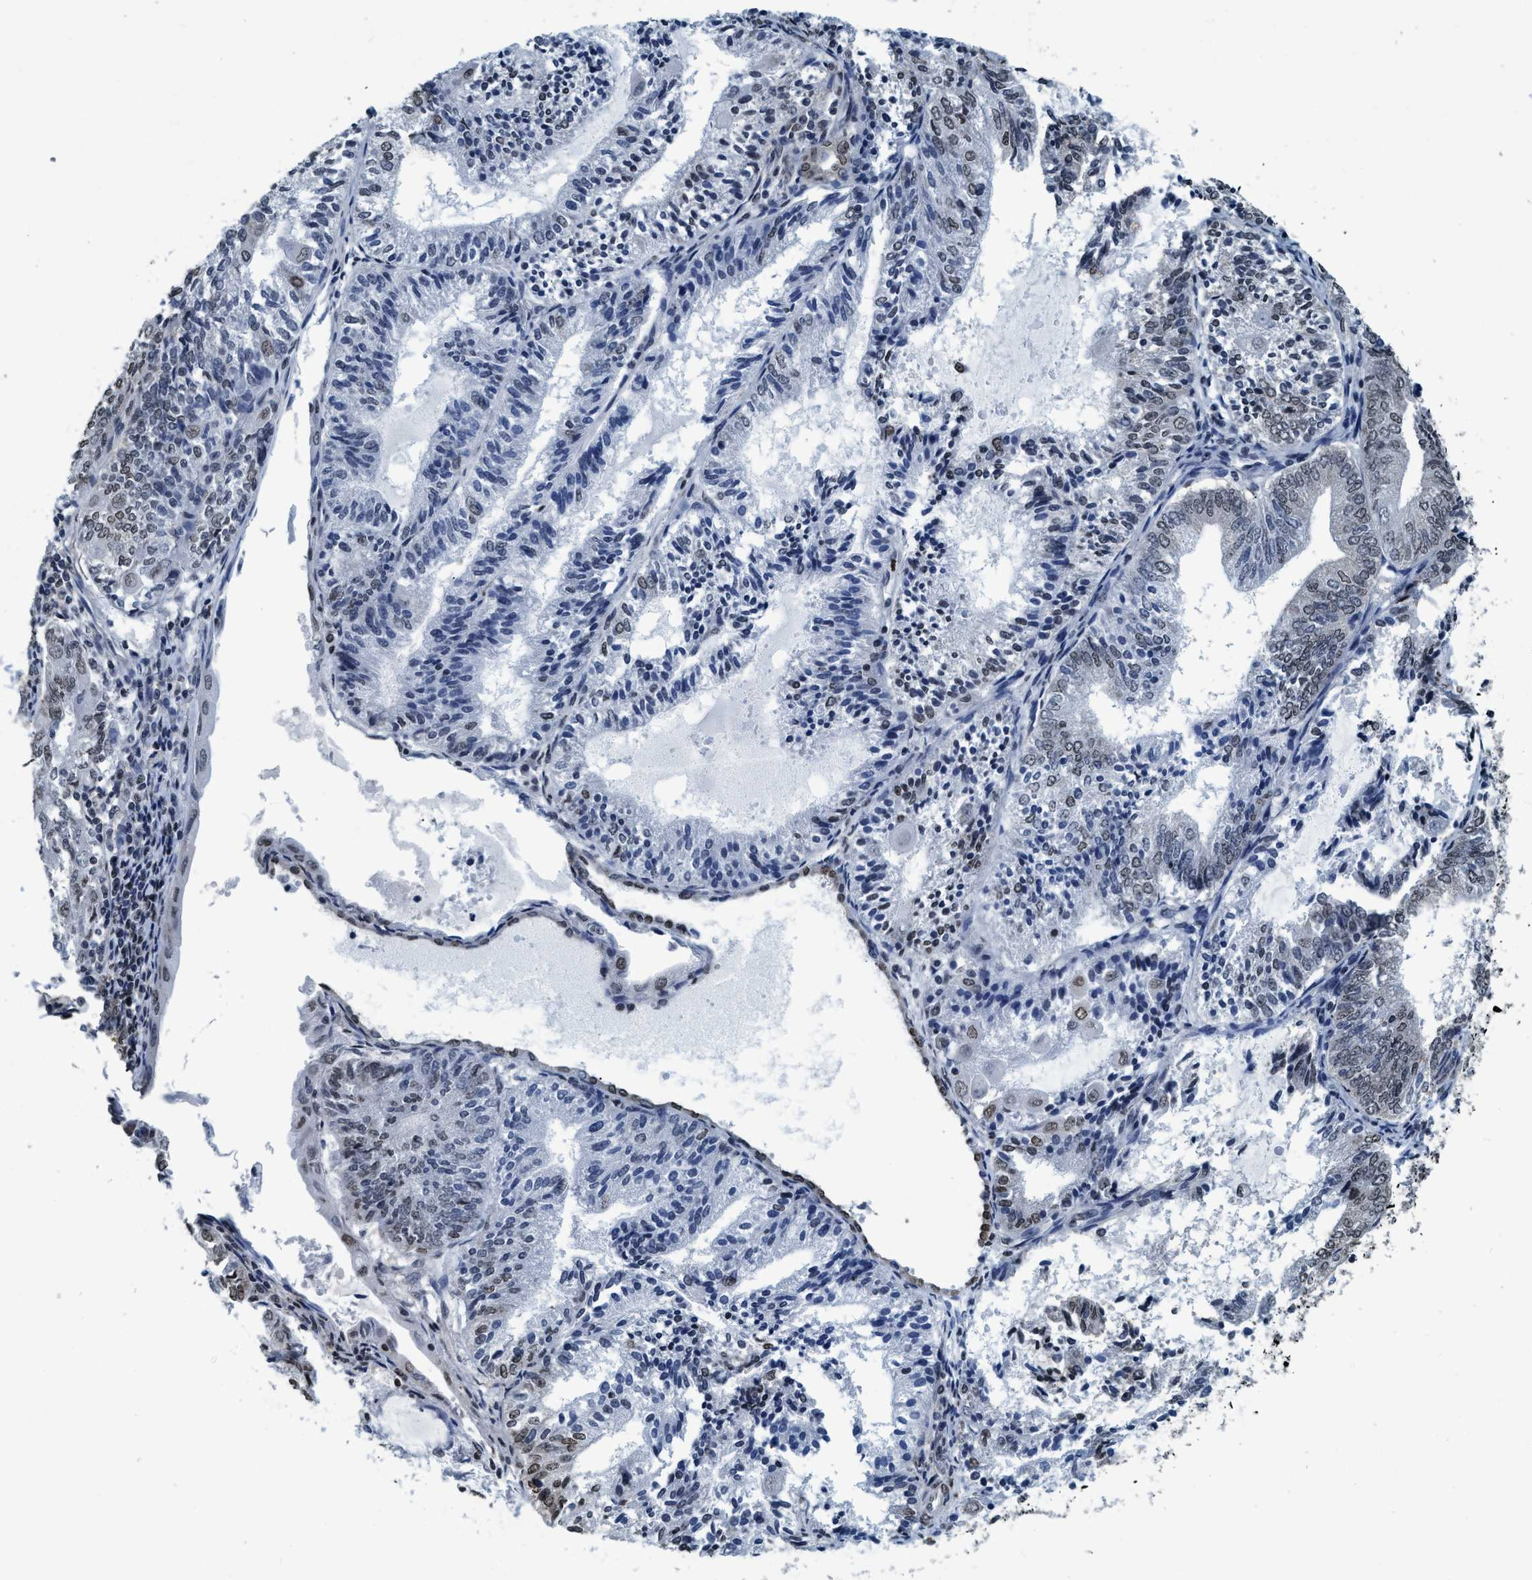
{"staining": {"intensity": "weak", "quantity": "<25%", "location": "nuclear"}, "tissue": "endometrial cancer", "cell_type": "Tumor cells", "image_type": "cancer", "snomed": [{"axis": "morphology", "description": "Adenocarcinoma, NOS"}, {"axis": "topography", "description": "Endometrium"}], "caption": "Tumor cells are negative for protein expression in human adenocarcinoma (endometrial).", "gene": "CCNE2", "patient": {"sex": "female", "age": 81}}